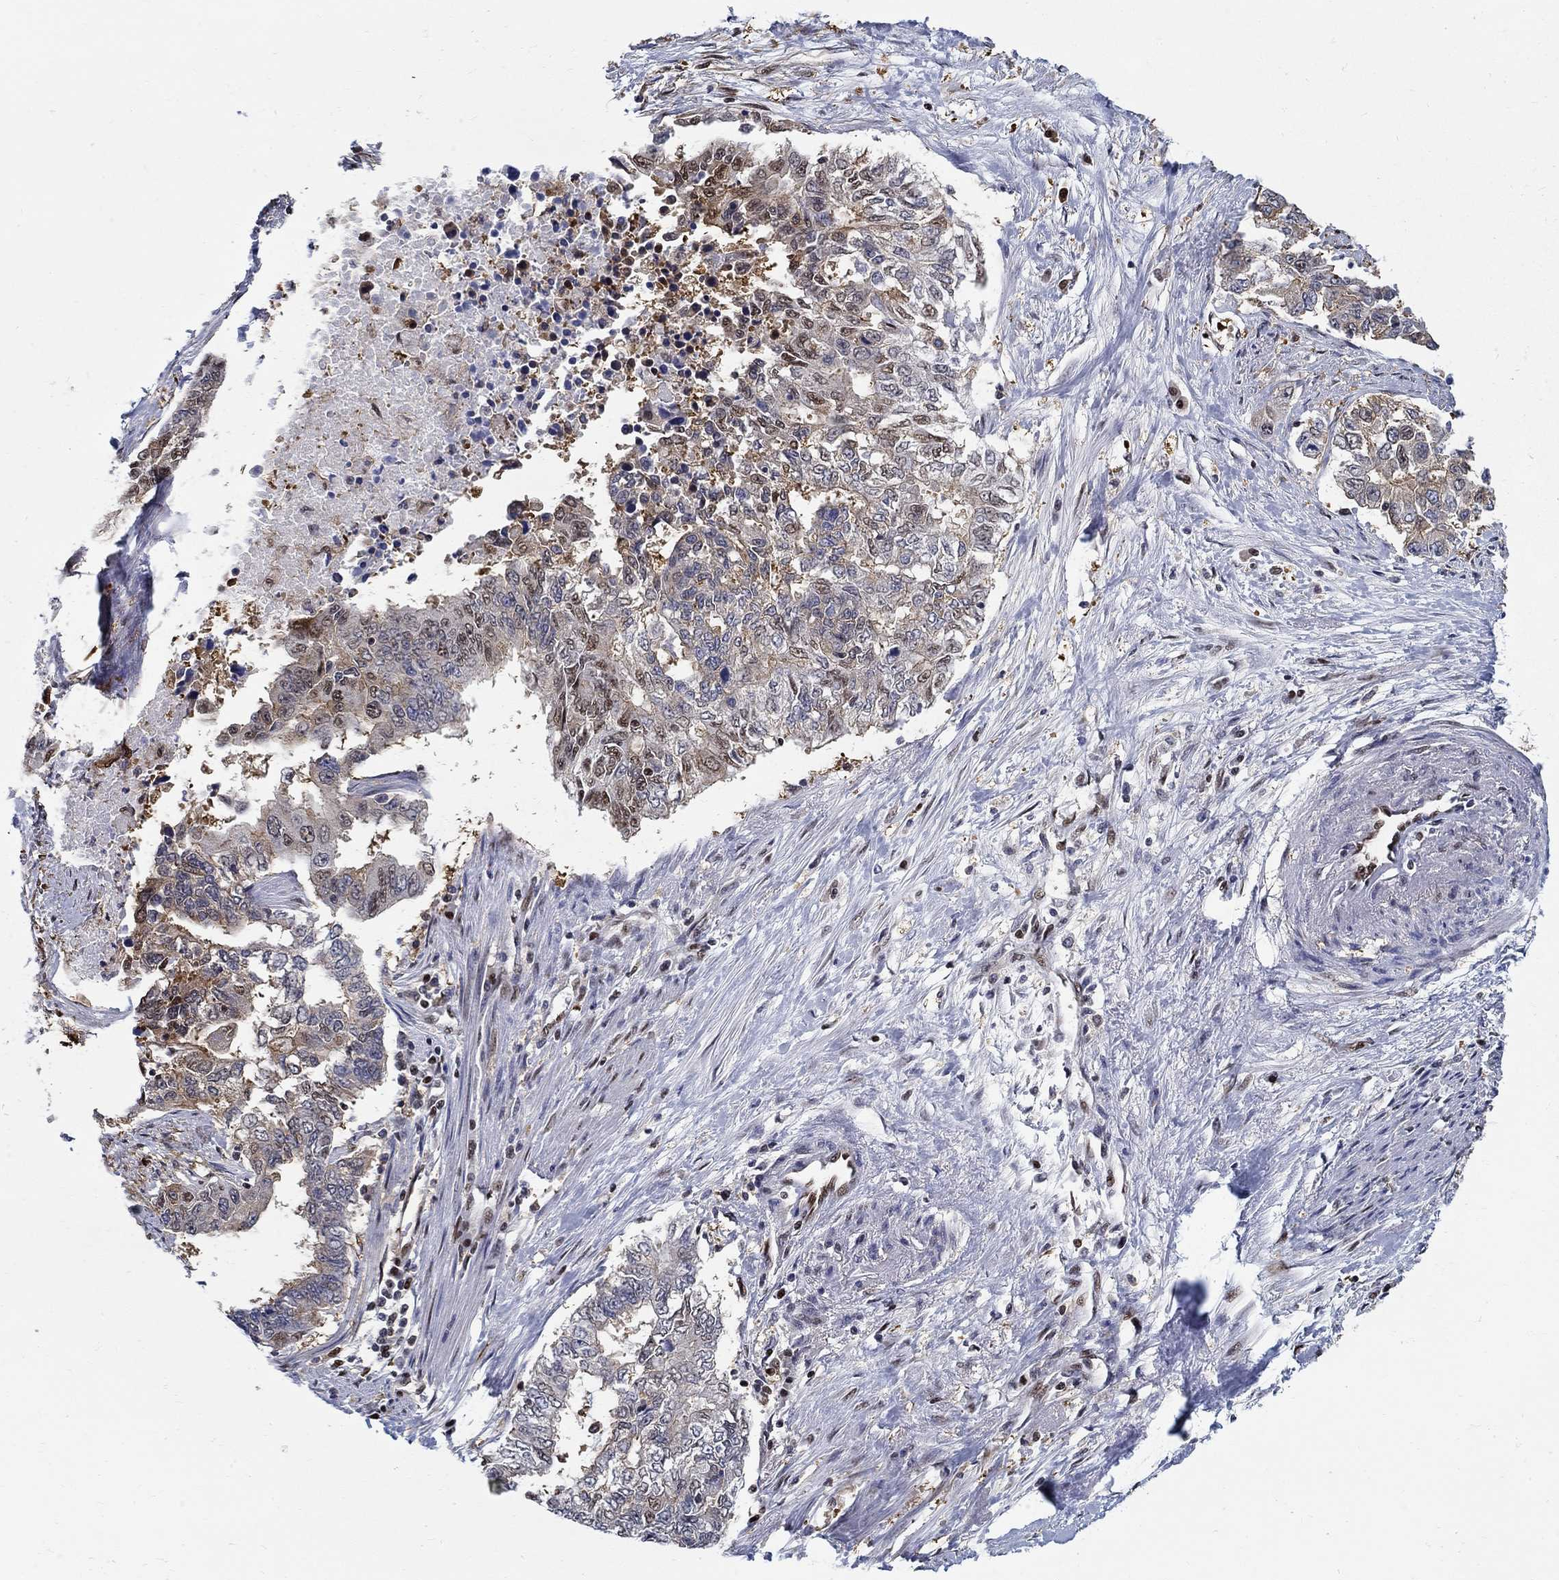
{"staining": {"intensity": "moderate", "quantity": "<25%", "location": "cytoplasmic/membranous,nuclear"}, "tissue": "endometrial cancer", "cell_type": "Tumor cells", "image_type": "cancer", "snomed": [{"axis": "morphology", "description": "Adenocarcinoma, NOS"}, {"axis": "topography", "description": "Uterus"}], "caption": "Brown immunohistochemical staining in endometrial cancer (adenocarcinoma) exhibits moderate cytoplasmic/membranous and nuclear expression in approximately <25% of tumor cells. (DAB IHC with brightfield microscopy, high magnification).", "gene": "ZNF594", "patient": {"sex": "female", "age": 59}}